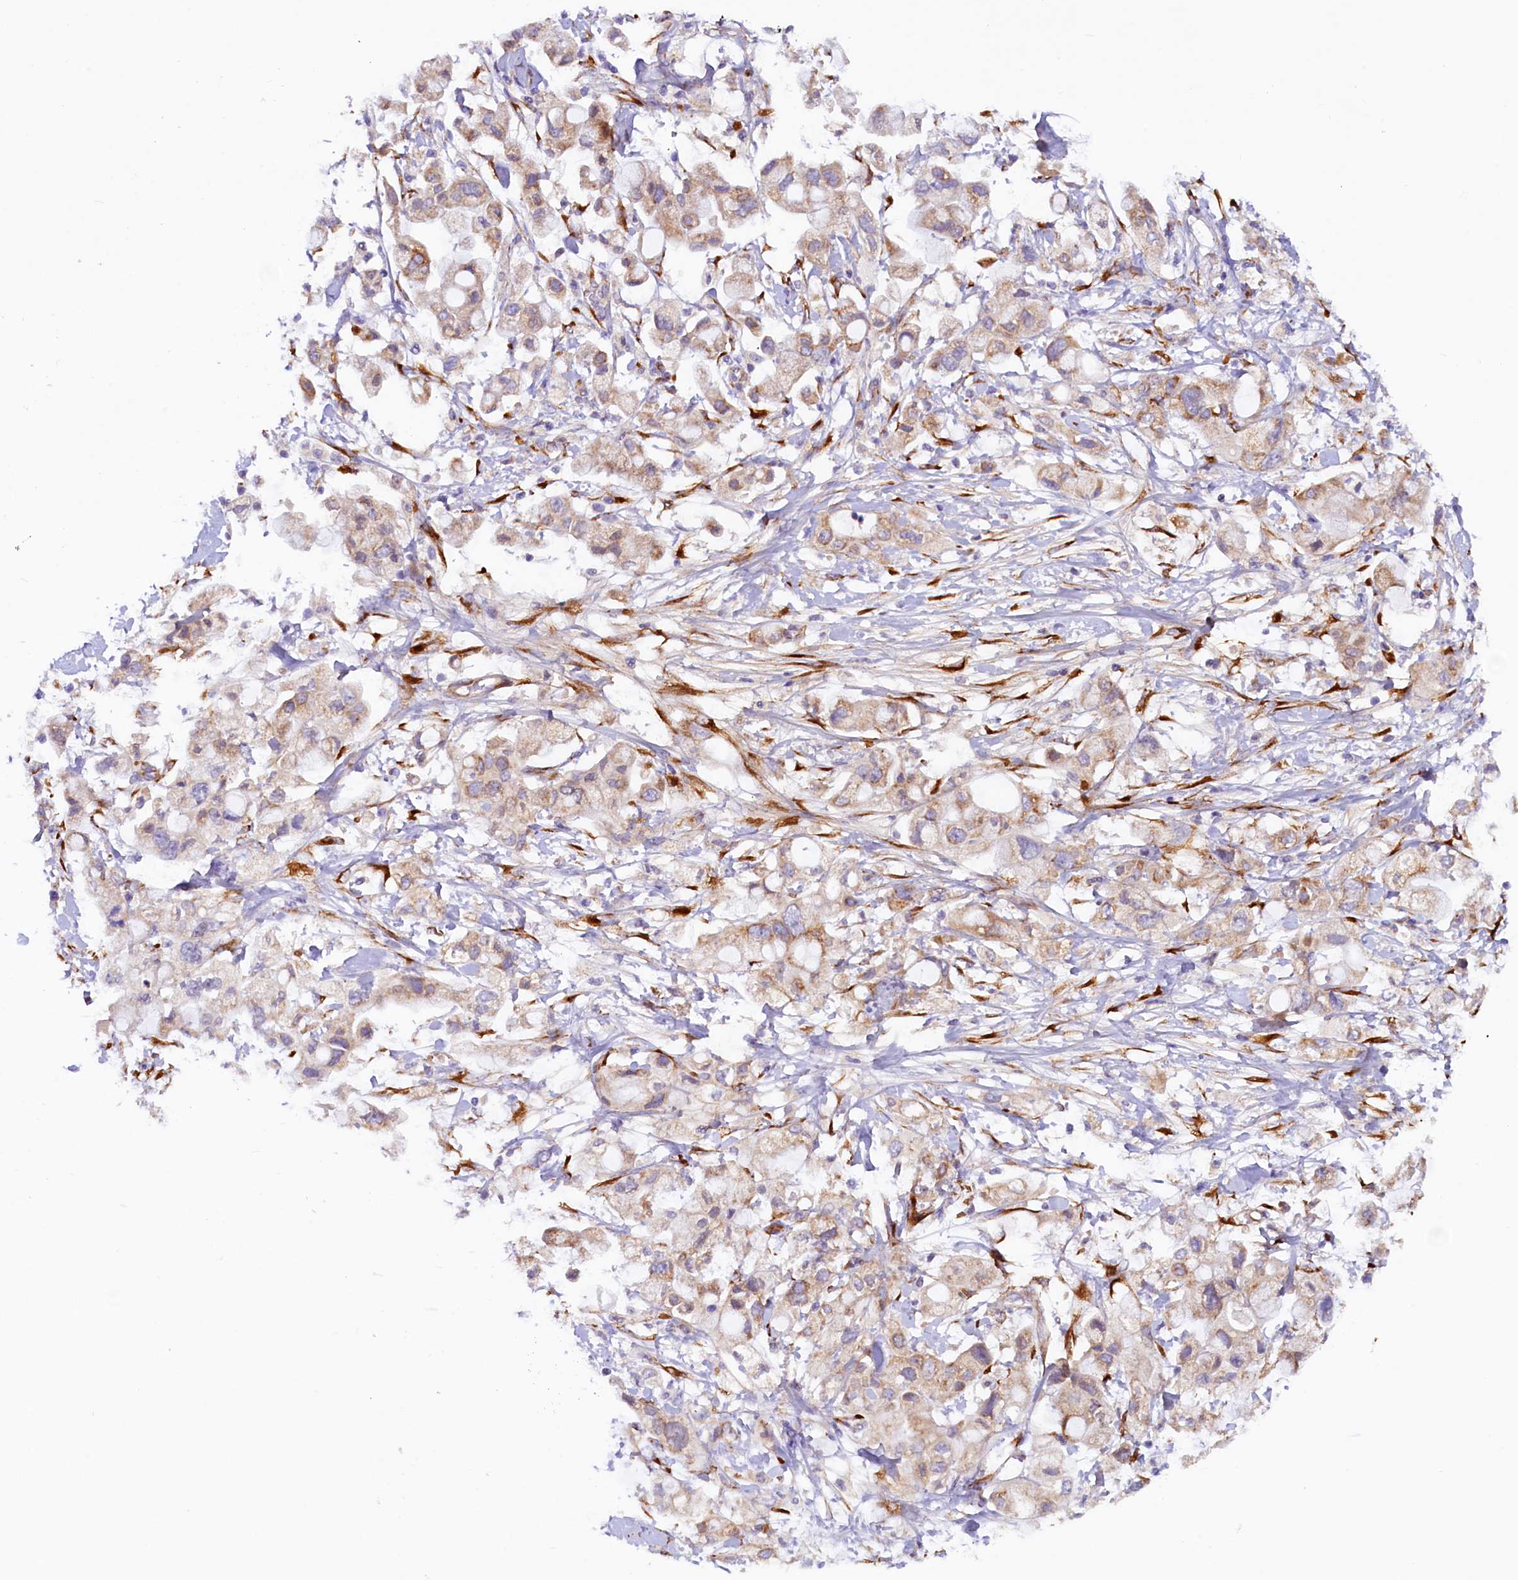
{"staining": {"intensity": "weak", "quantity": ">75%", "location": "cytoplasmic/membranous"}, "tissue": "pancreatic cancer", "cell_type": "Tumor cells", "image_type": "cancer", "snomed": [{"axis": "morphology", "description": "Adenocarcinoma, NOS"}, {"axis": "topography", "description": "Pancreas"}], "caption": "This is a histology image of IHC staining of adenocarcinoma (pancreatic), which shows weak expression in the cytoplasmic/membranous of tumor cells.", "gene": "SSC5D", "patient": {"sex": "female", "age": 56}}